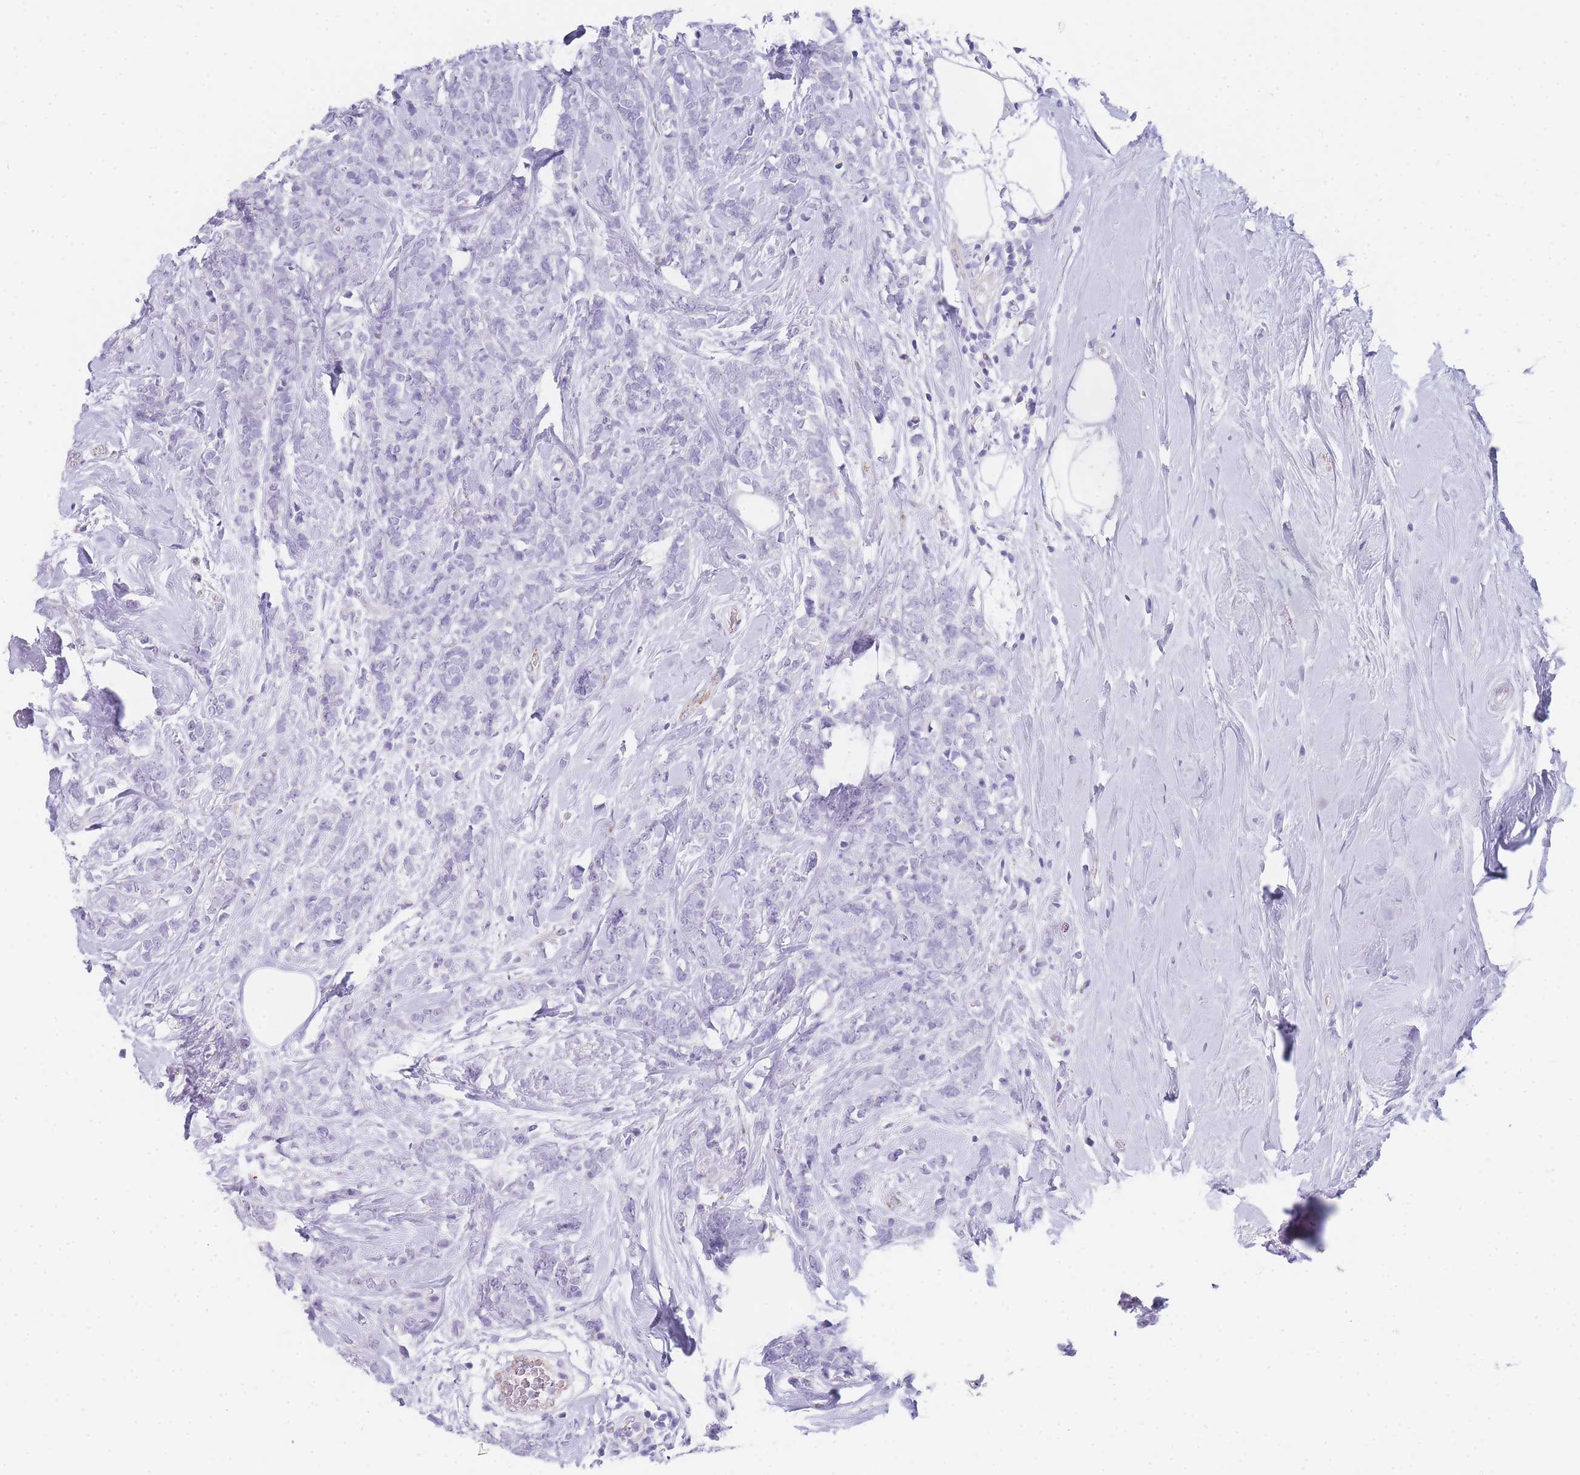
{"staining": {"intensity": "negative", "quantity": "none", "location": "none"}, "tissue": "breast cancer", "cell_type": "Tumor cells", "image_type": "cancer", "snomed": [{"axis": "morphology", "description": "Lobular carcinoma"}, {"axis": "topography", "description": "Breast"}], "caption": "Tumor cells are negative for protein expression in human breast cancer. The staining is performed using DAB brown chromogen with nuclei counter-stained in using hematoxylin.", "gene": "RHO", "patient": {"sex": "female", "age": 58}}